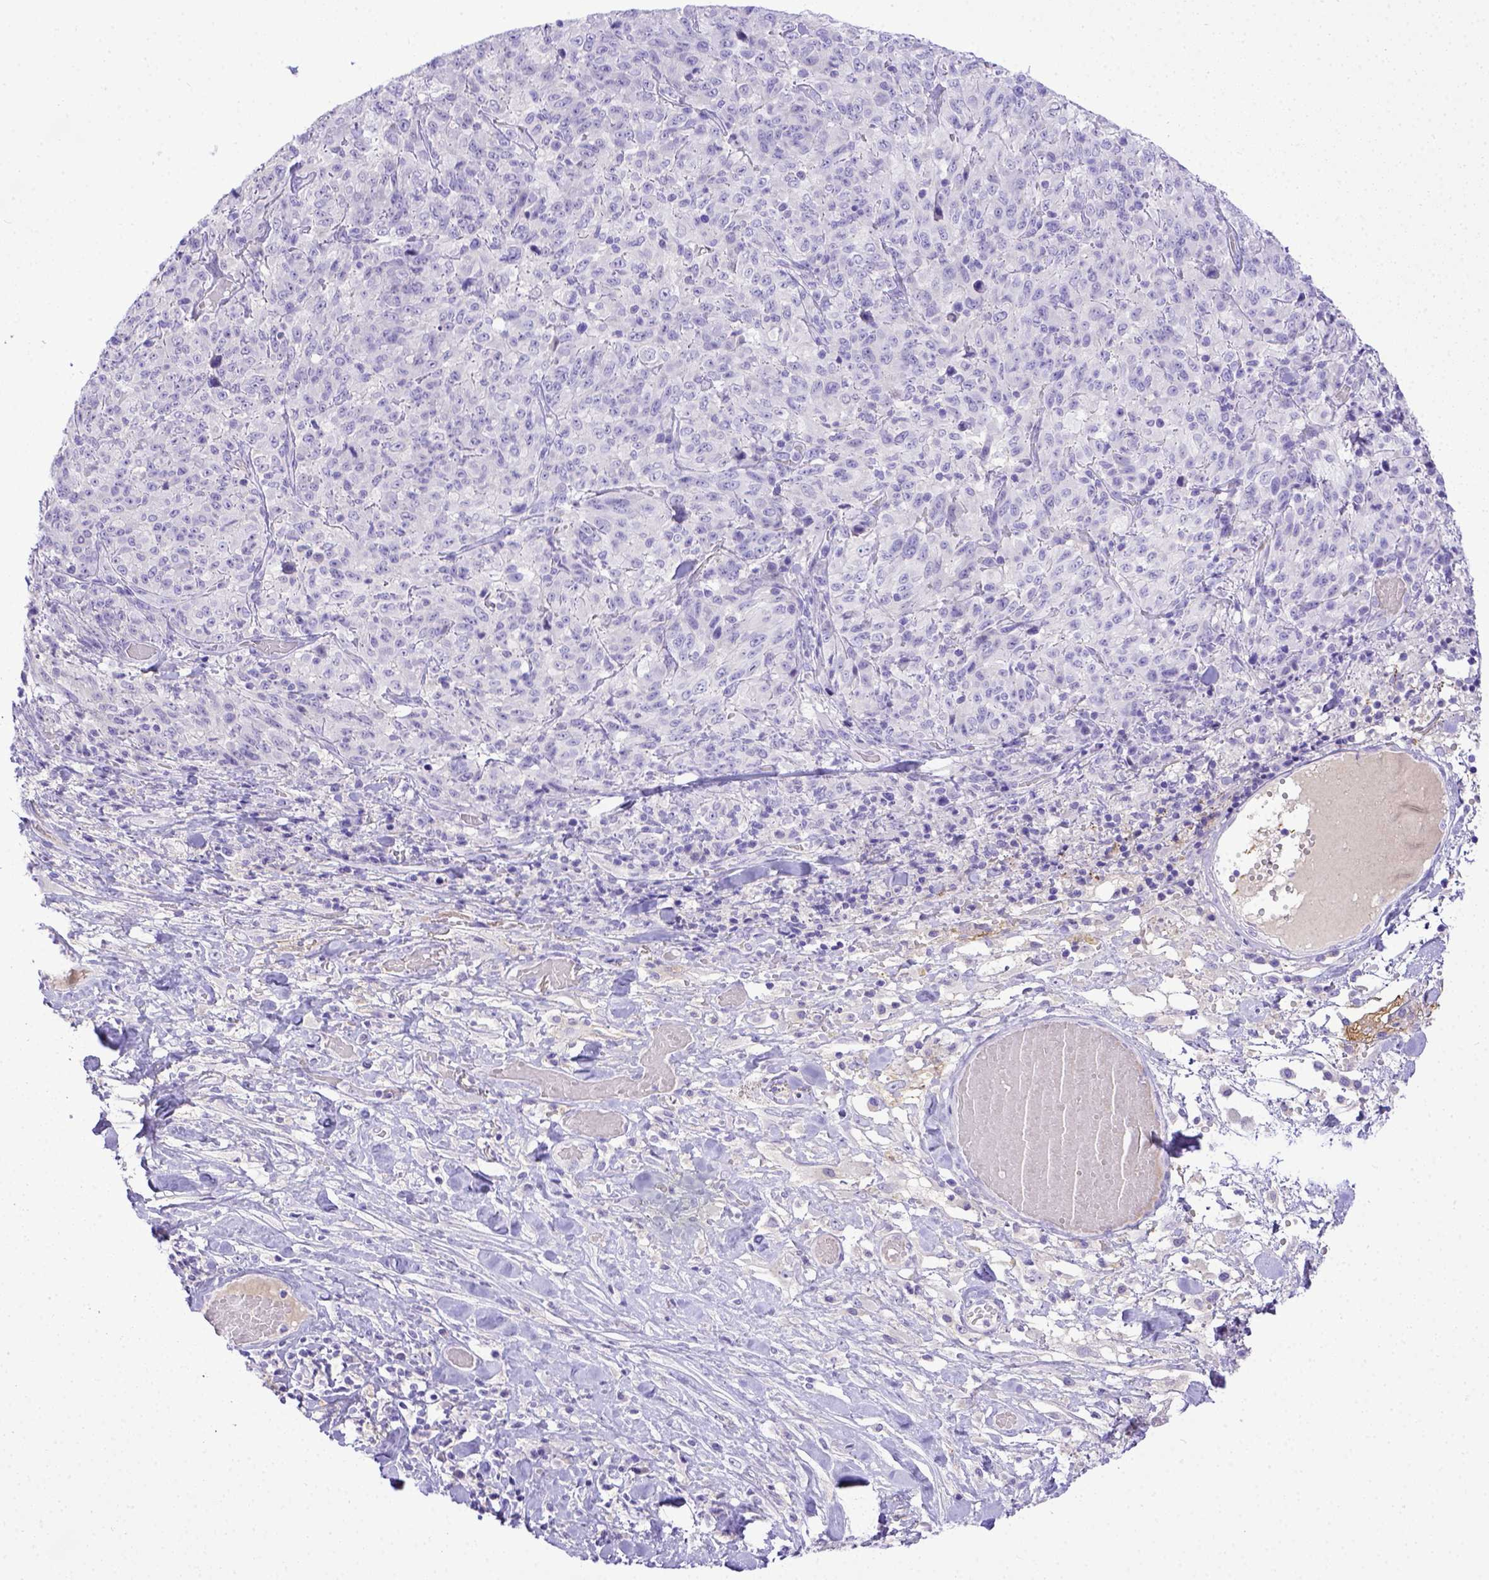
{"staining": {"intensity": "negative", "quantity": "none", "location": "none"}, "tissue": "melanoma", "cell_type": "Tumor cells", "image_type": "cancer", "snomed": [{"axis": "morphology", "description": "Malignant melanoma, NOS"}, {"axis": "topography", "description": "Skin"}], "caption": "High power microscopy histopathology image of an IHC photomicrograph of malignant melanoma, revealing no significant expression in tumor cells.", "gene": "BTN1A1", "patient": {"sex": "female", "age": 91}}